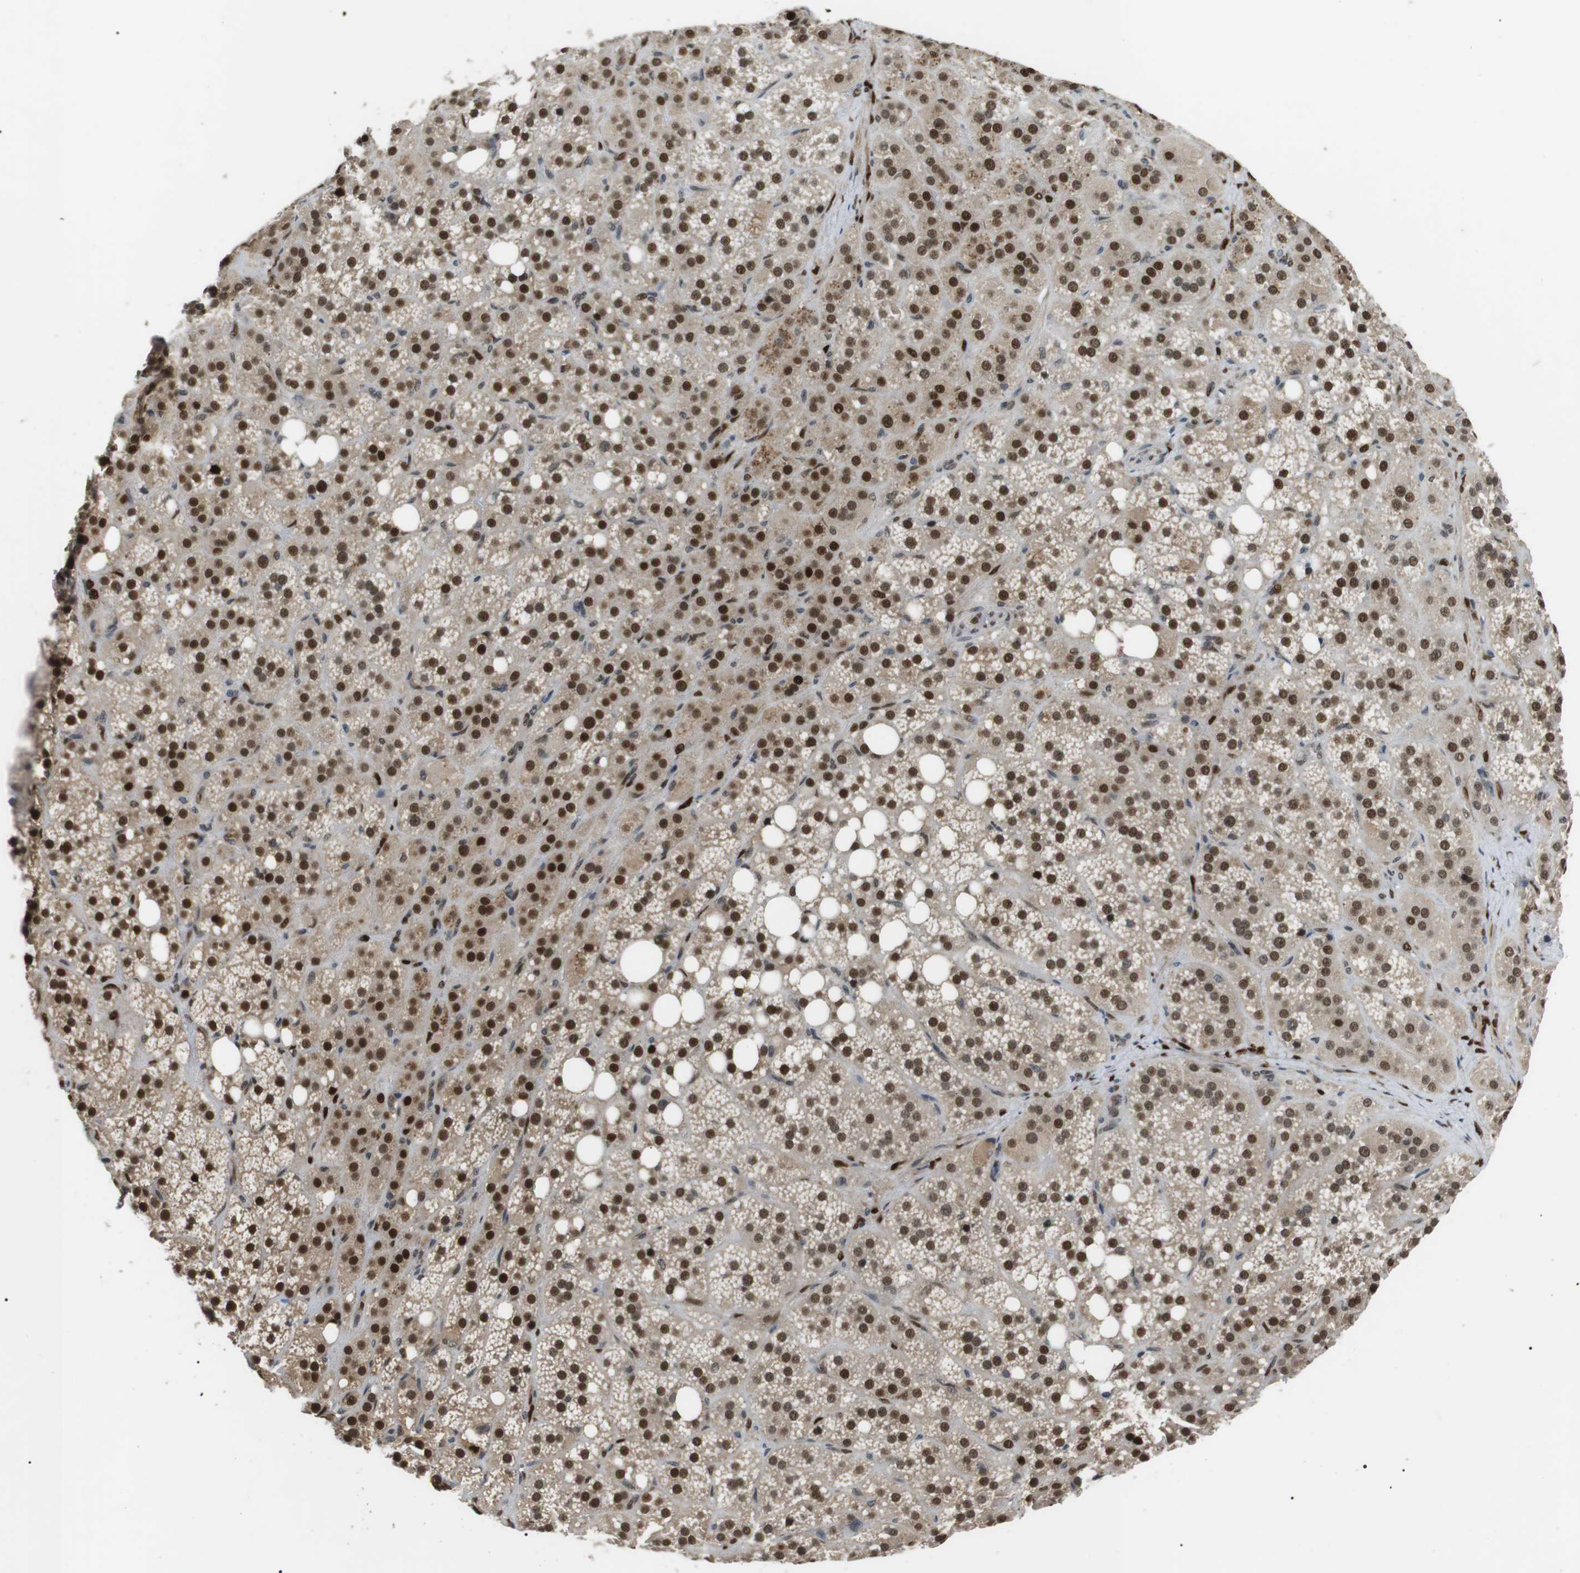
{"staining": {"intensity": "strong", "quantity": ">75%", "location": "cytoplasmic/membranous,nuclear"}, "tissue": "adrenal gland", "cell_type": "Glandular cells", "image_type": "normal", "snomed": [{"axis": "morphology", "description": "Normal tissue, NOS"}, {"axis": "topography", "description": "Adrenal gland"}], "caption": "DAB (3,3'-diaminobenzidine) immunohistochemical staining of unremarkable adrenal gland displays strong cytoplasmic/membranous,nuclear protein positivity in about >75% of glandular cells.", "gene": "ORAI3", "patient": {"sex": "female", "age": 59}}